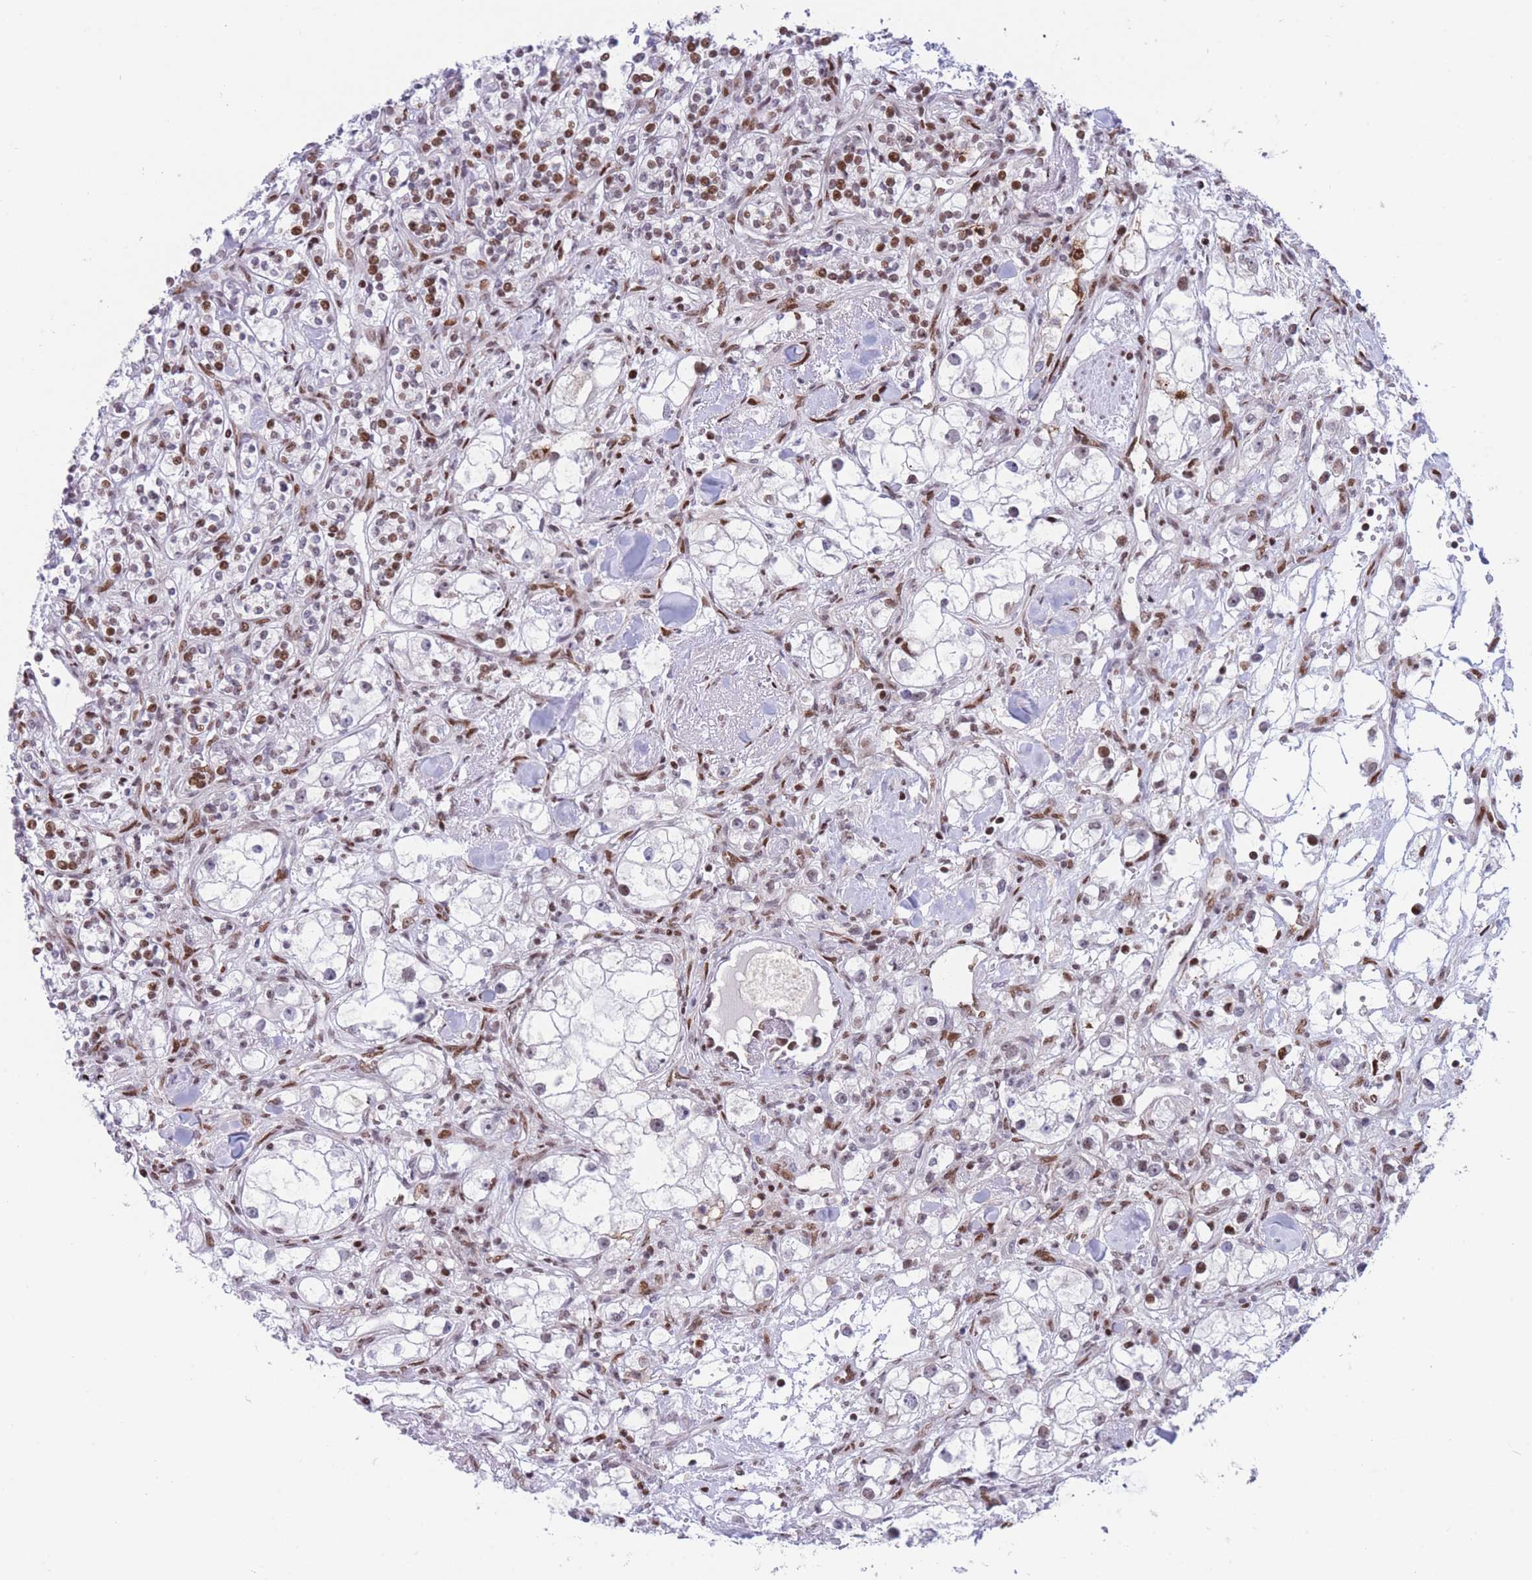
{"staining": {"intensity": "moderate", "quantity": "25%-75%", "location": "nuclear"}, "tissue": "renal cancer", "cell_type": "Tumor cells", "image_type": "cancer", "snomed": [{"axis": "morphology", "description": "Adenocarcinoma, NOS"}, {"axis": "topography", "description": "Kidney"}], "caption": "A photomicrograph showing moderate nuclear staining in approximately 25%-75% of tumor cells in renal cancer, as visualized by brown immunohistochemical staining.", "gene": "DNAJC3", "patient": {"sex": "male", "age": 77}}